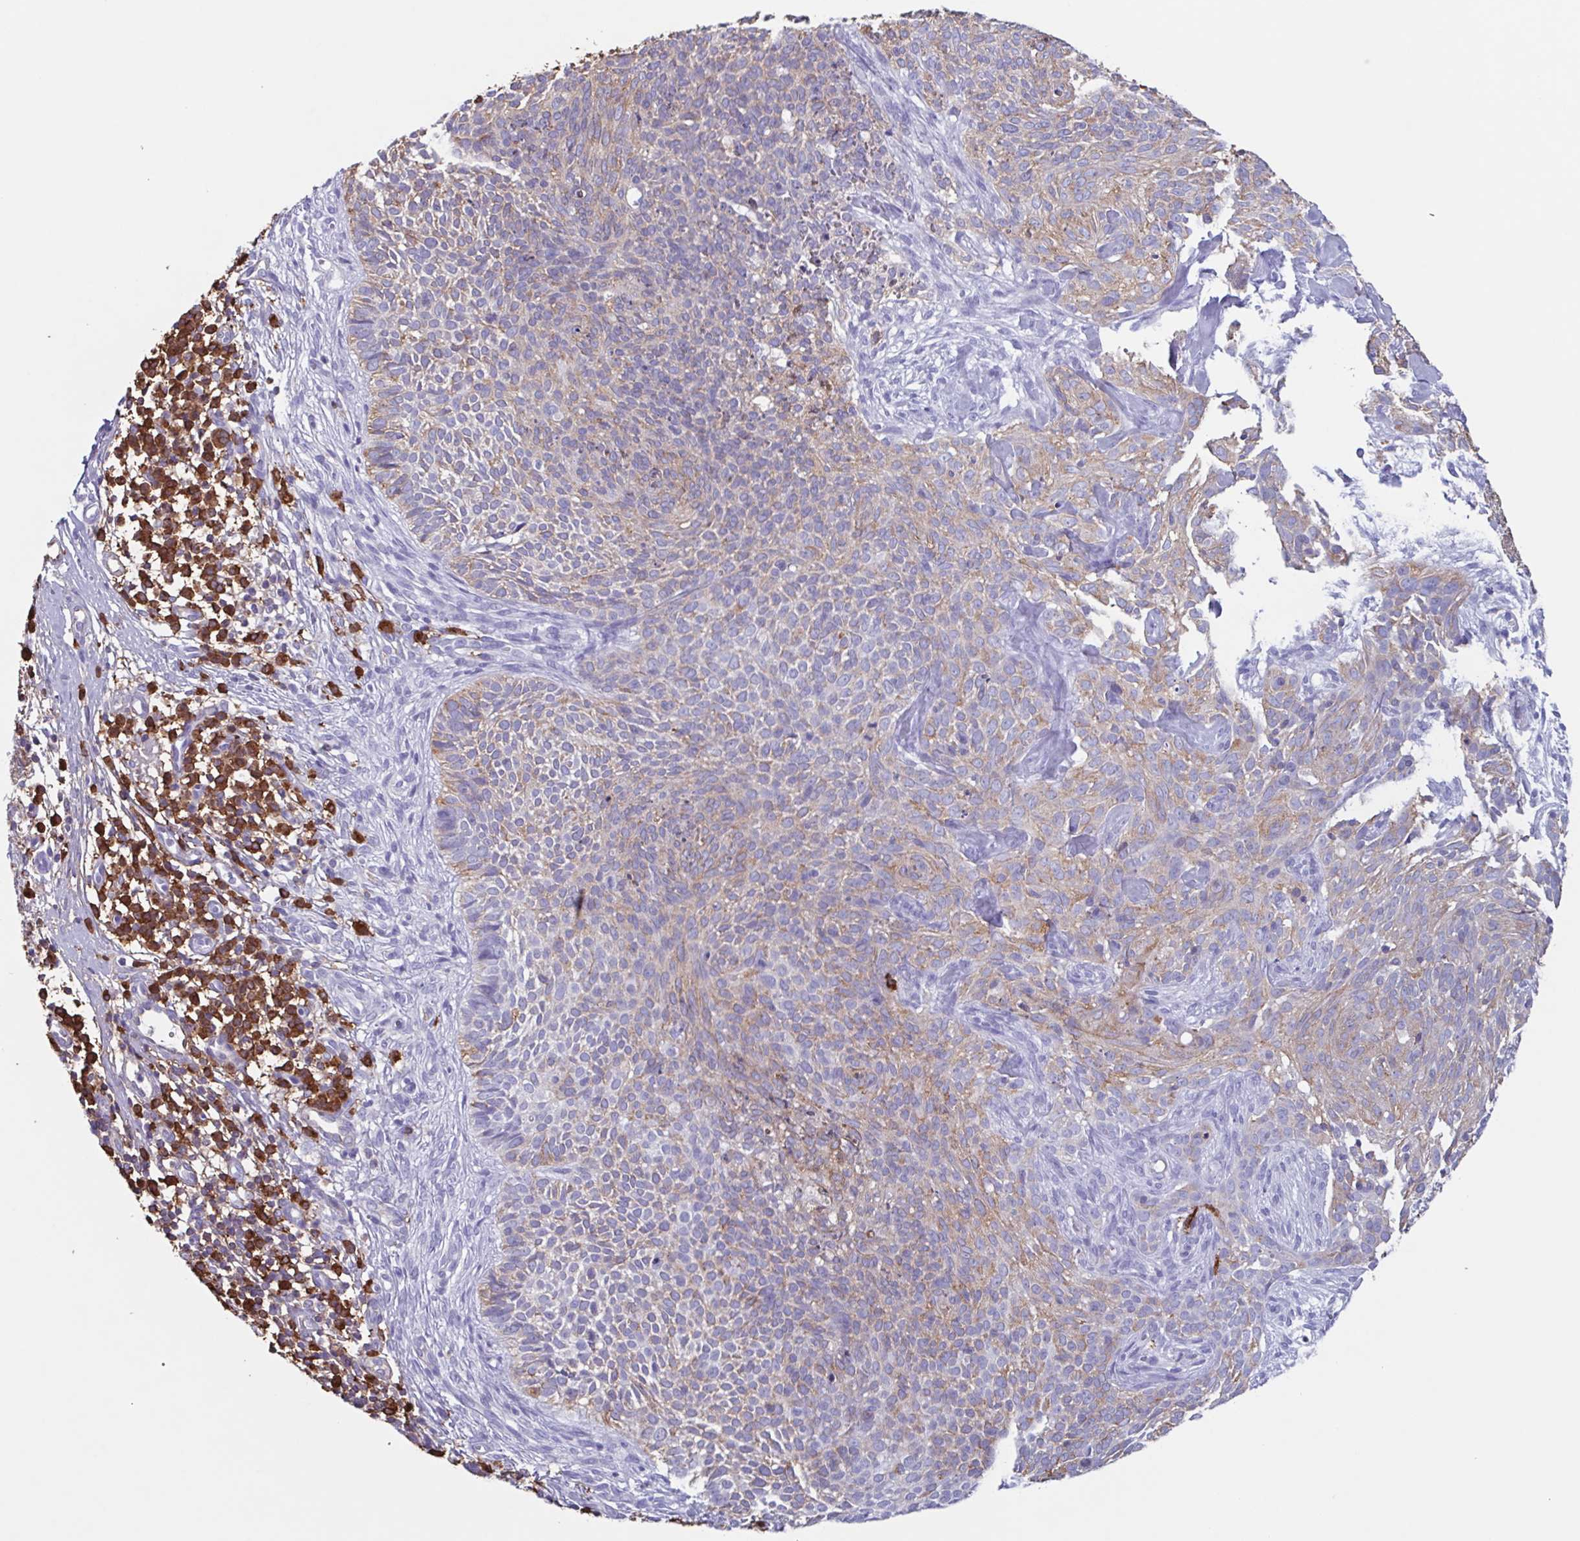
{"staining": {"intensity": "weak", "quantity": "<25%", "location": "cytoplasmic/membranous"}, "tissue": "skin cancer", "cell_type": "Tumor cells", "image_type": "cancer", "snomed": [{"axis": "morphology", "description": "Basal cell carcinoma"}, {"axis": "topography", "description": "Skin"}, {"axis": "topography", "description": "Skin of face"}], "caption": "Skin cancer (basal cell carcinoma) was stained to show a protein in brown. There is no significant positivity in tumor cells.", "gene": "TPD52", "patient": {"sex": "female", "age": 82}}